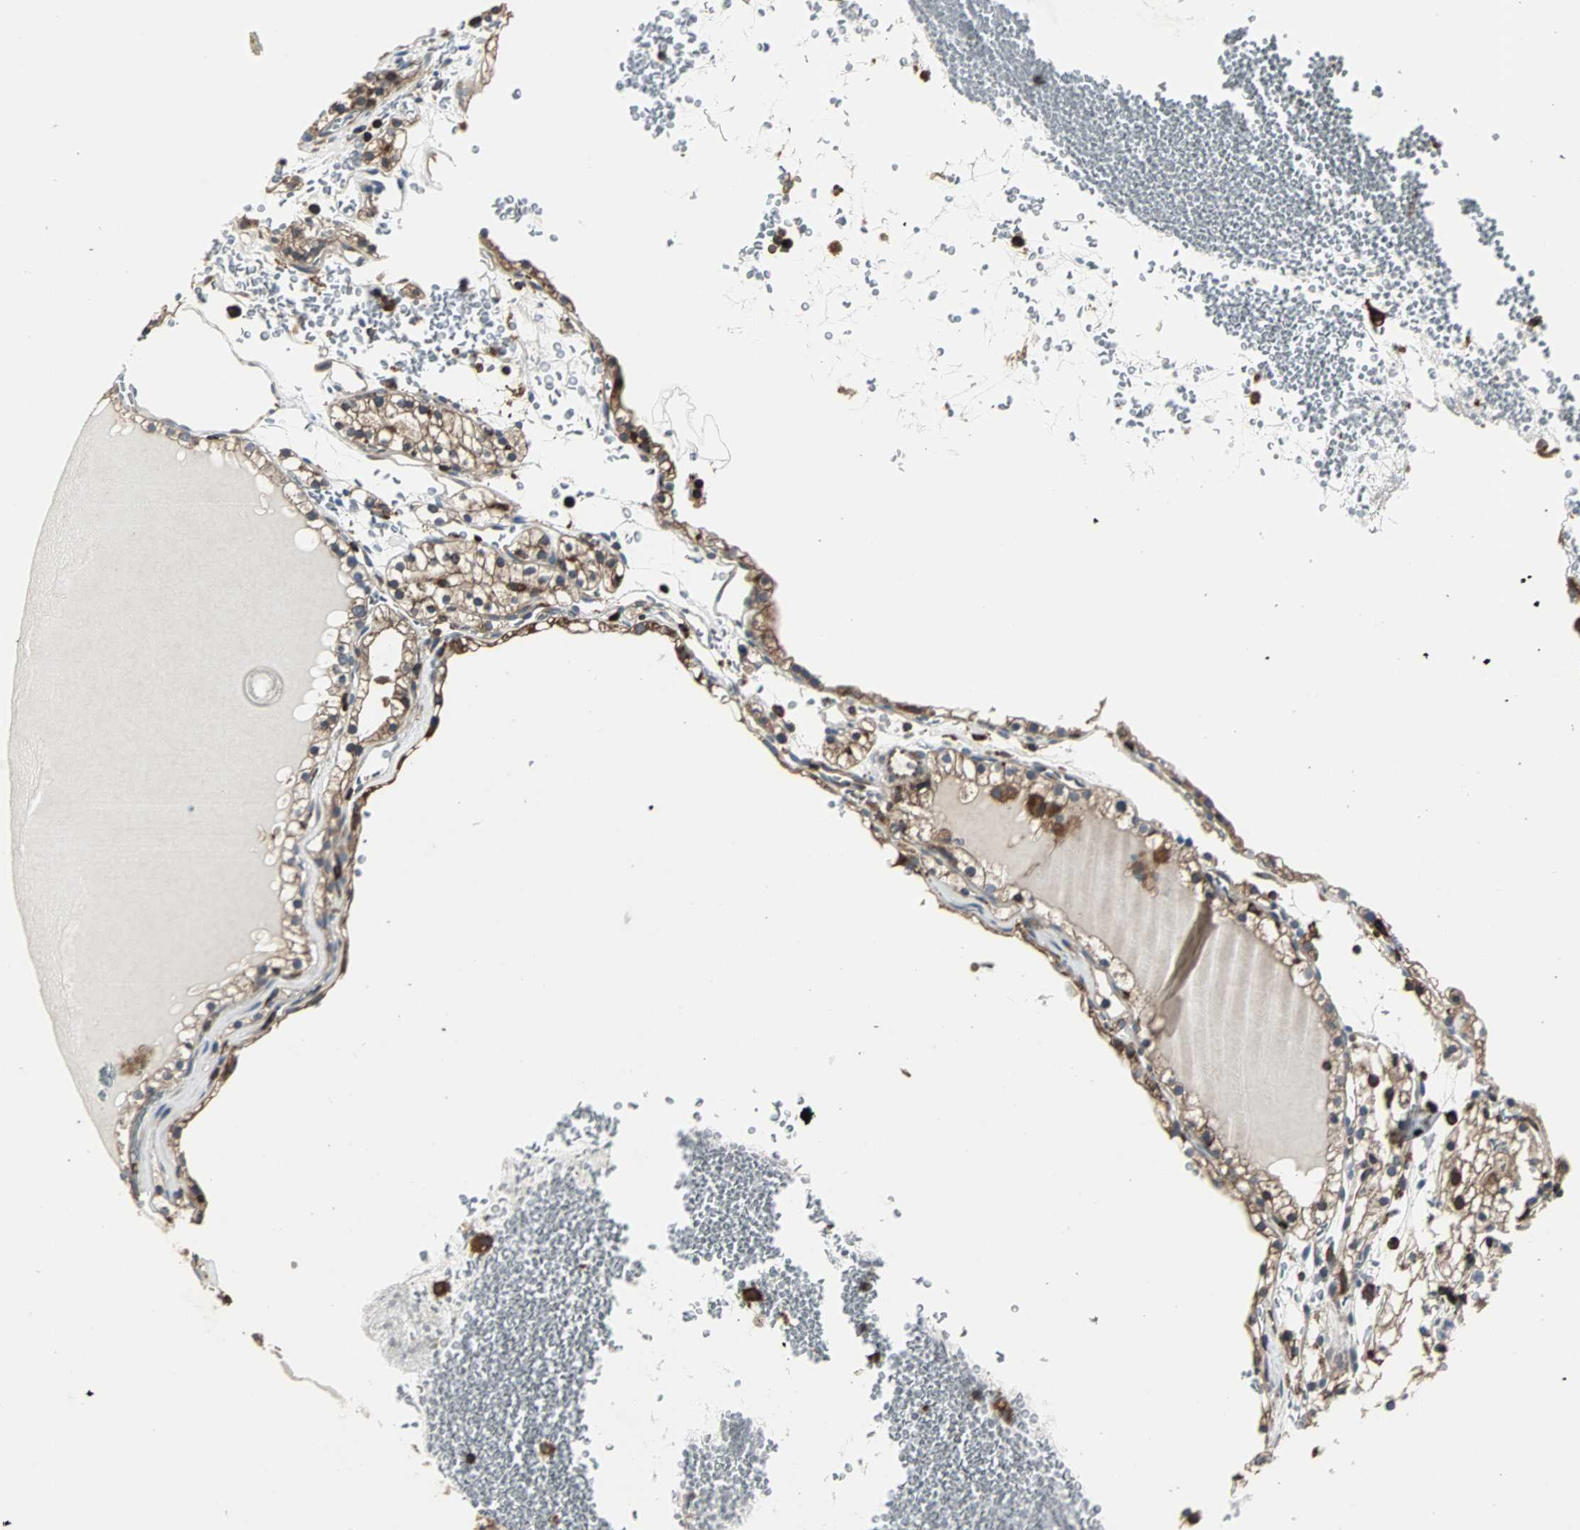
{"staining": {"intensity": "strong", "quantity": ">75%", "location": "cytoplasmic/membranous,nuclear"}, "tissue": "renal cancer", "cell_type": "Tumor cells", "image_type": "cancer", "snomed": [{"axis": "morphology", "description": "Adenocarcinoma, NOS"}, {"axis": "topography", "description": "Kidney"}], "caption": "Human adenocarcinoma (renal) stained with a brown dye reveals strong cytoplasmic/membranous and nuclear positive expression in about >75% of tumor cells.", "gene": "LRRFIP1", "patient": {"sex": "female", "age": 41}}